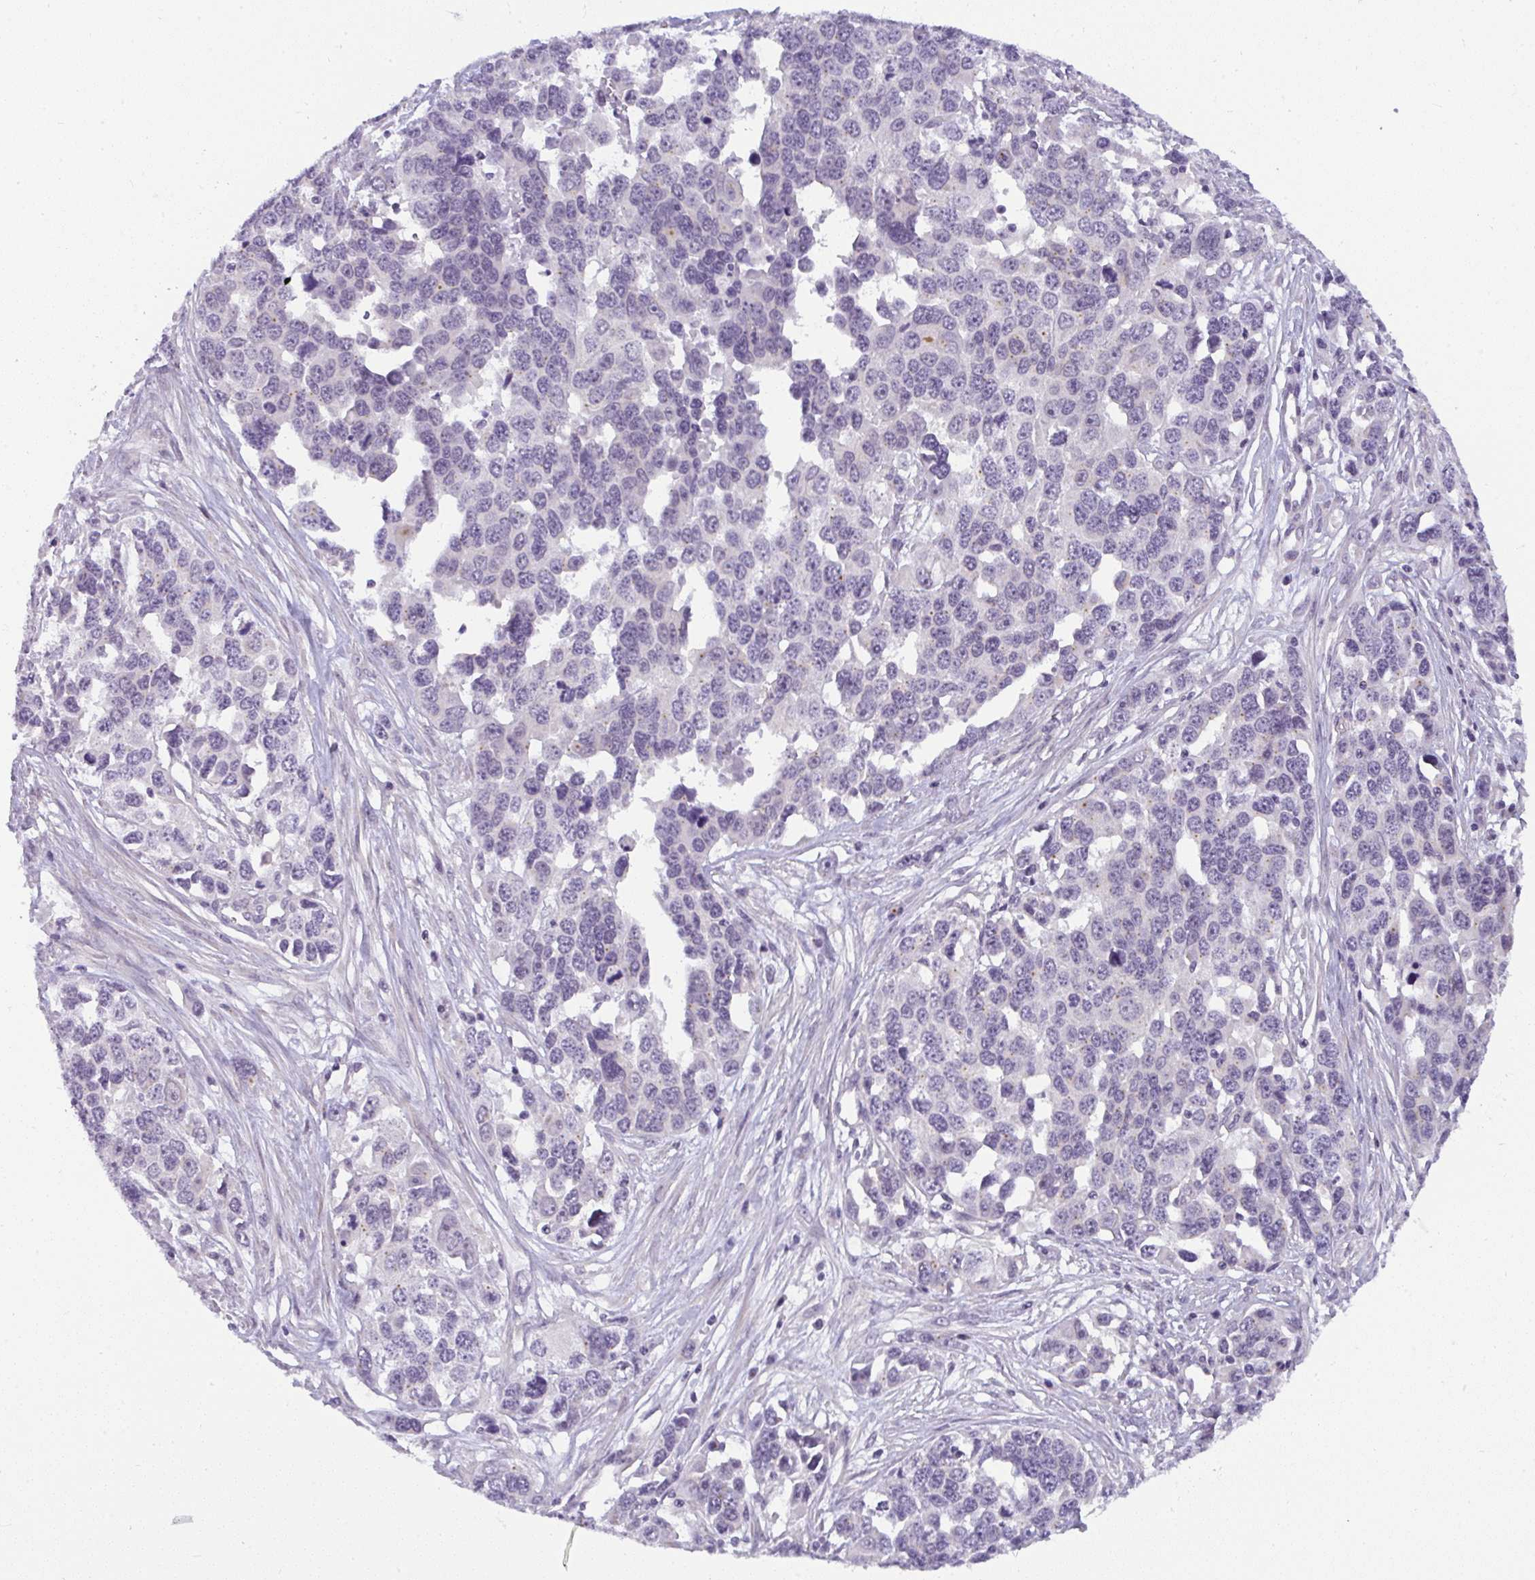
{"staining": {"intensity": "negative", "quantity": "none", "location": "none"}, "tissue": "ovarian cancer", "cell_type": "Tumor cells", "image_type": "cancer", "snomed": [{"axis": "morphology", "description": "Cystadenocarcinoma, serous, NOS"}, {"axis": "topography", "description": "Ovary"}], "caption": "Immunohistochemistry photomicrograph of serous cystadenocarcinoma (ovarian) stained for a protein (brown), which reveals no positivity in tumor cells.", "gene": "DZIP1", "patient": {"sex": "female", "age": 76}}